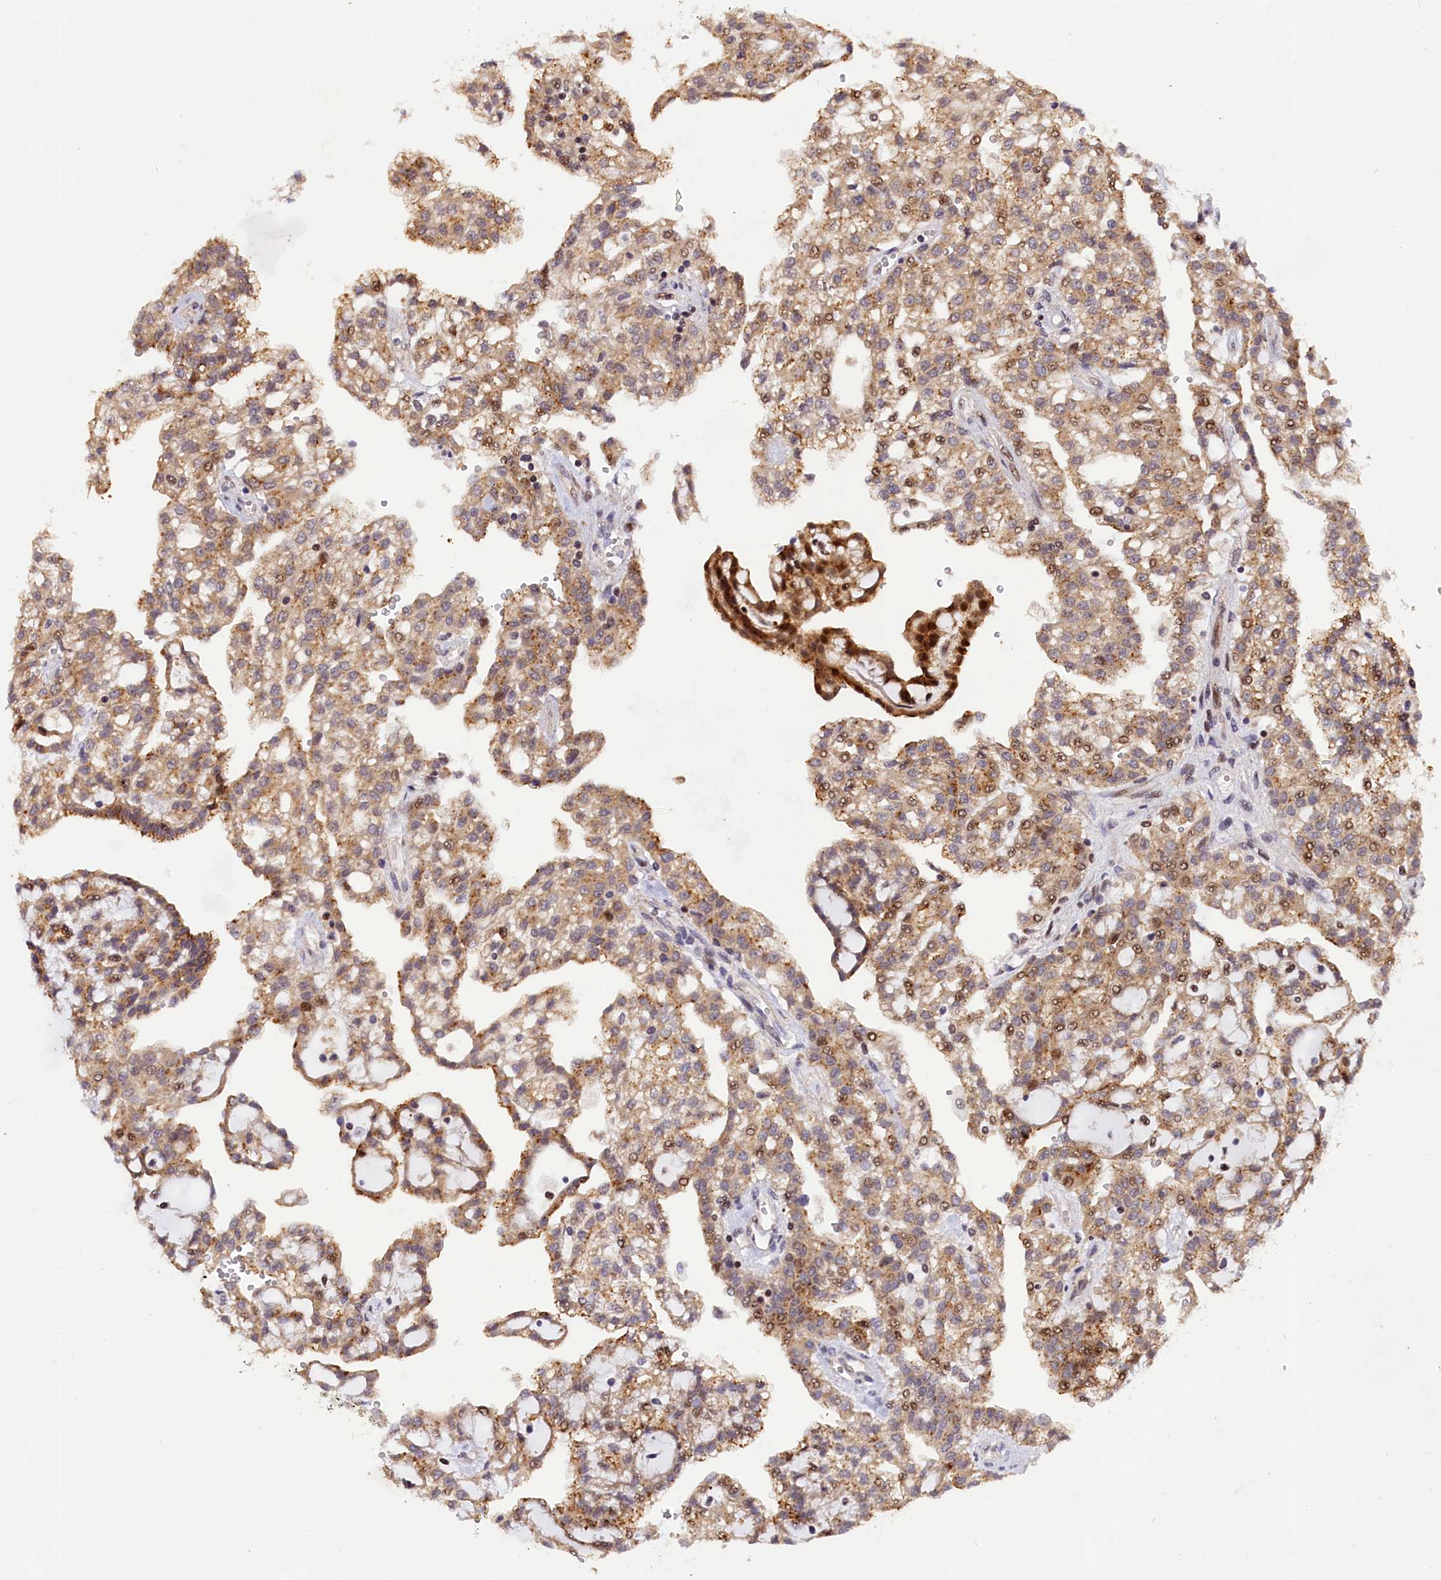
{"staining": {"intensity": "moderate", "quantity": ">75%", "location": "cytoplasmic/membranous,nuclear"}, "tissue": "renal cancer", "cell_type": "Tumor cells", "image_type": "cancer", "snomed": [{"axis": "morphology", "description": "Adenocarcinoma, NOS"}, {"axis": "topography", "description": "Kidney"}], "caption": "A medium amount of moderate cytoplasmic/membranous and nuclear expression is appreciated in approximately >75% of tumor cells in renal cancer (adenocarcinoma) tissue. (DAB (3,3'-diaminobenzidine) = brown stain, brightfield microscopy at high magnification).", "gene": "SAMD4A", "patient": {"sex": "male", "age": 63}}